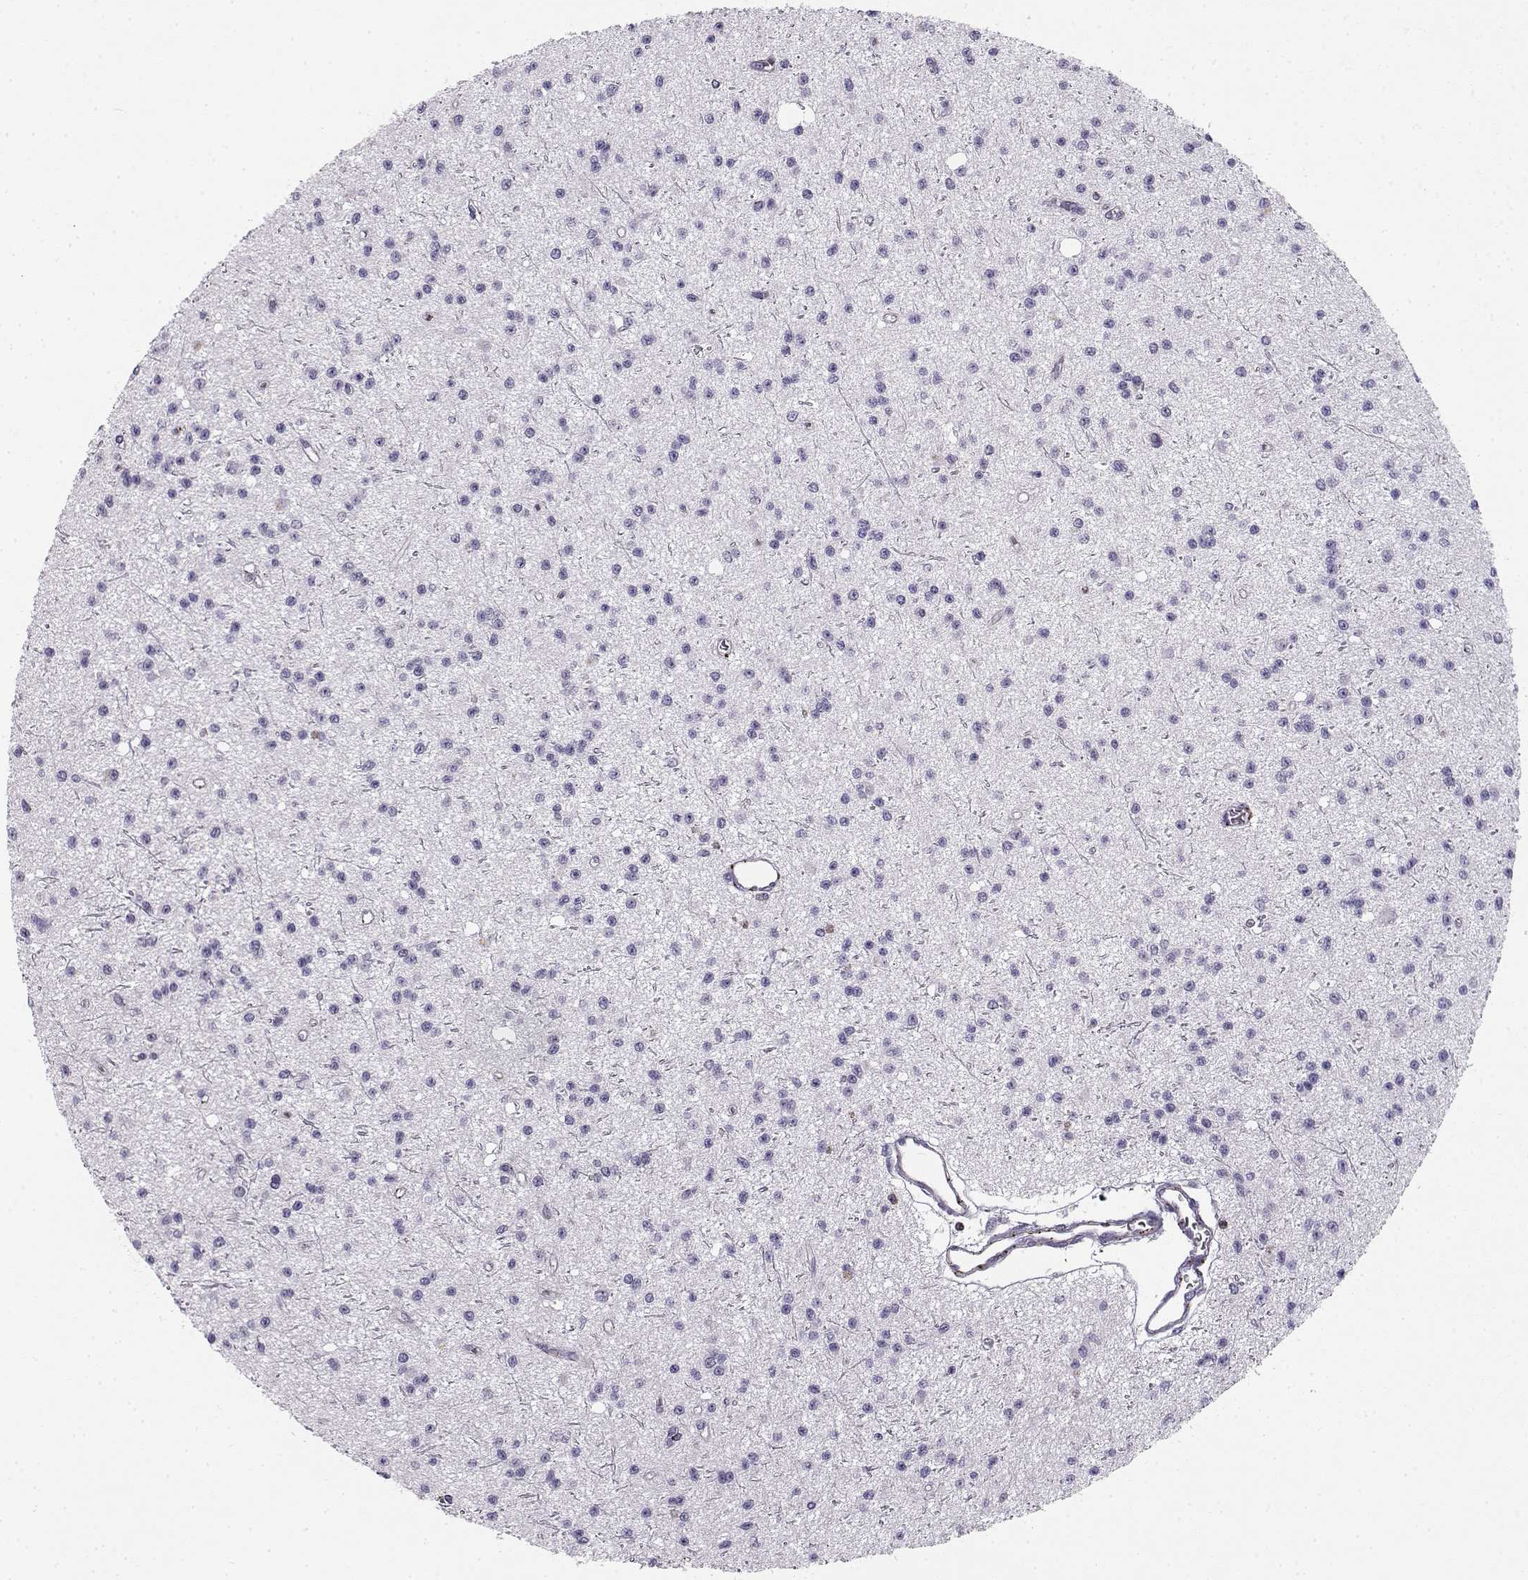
{"staining": {"intensity": "negative", "quantity": "none", "location": "none"}, "tissue": "glioma", "cell_type": "Tumor cells", "image_type": "cancer", "snomed": [{"axis": "morphology", "description": "Glioma, malignant, Low grade"}, {"axis": "topography", "description": "Brain"}], "caption": "An immunohistochemistry histopathology image of glioma is shown. There is no staining in tumor cells of glioma.", "gene": "MYO1A", "patient": {"sex": "male", "age": 27}}